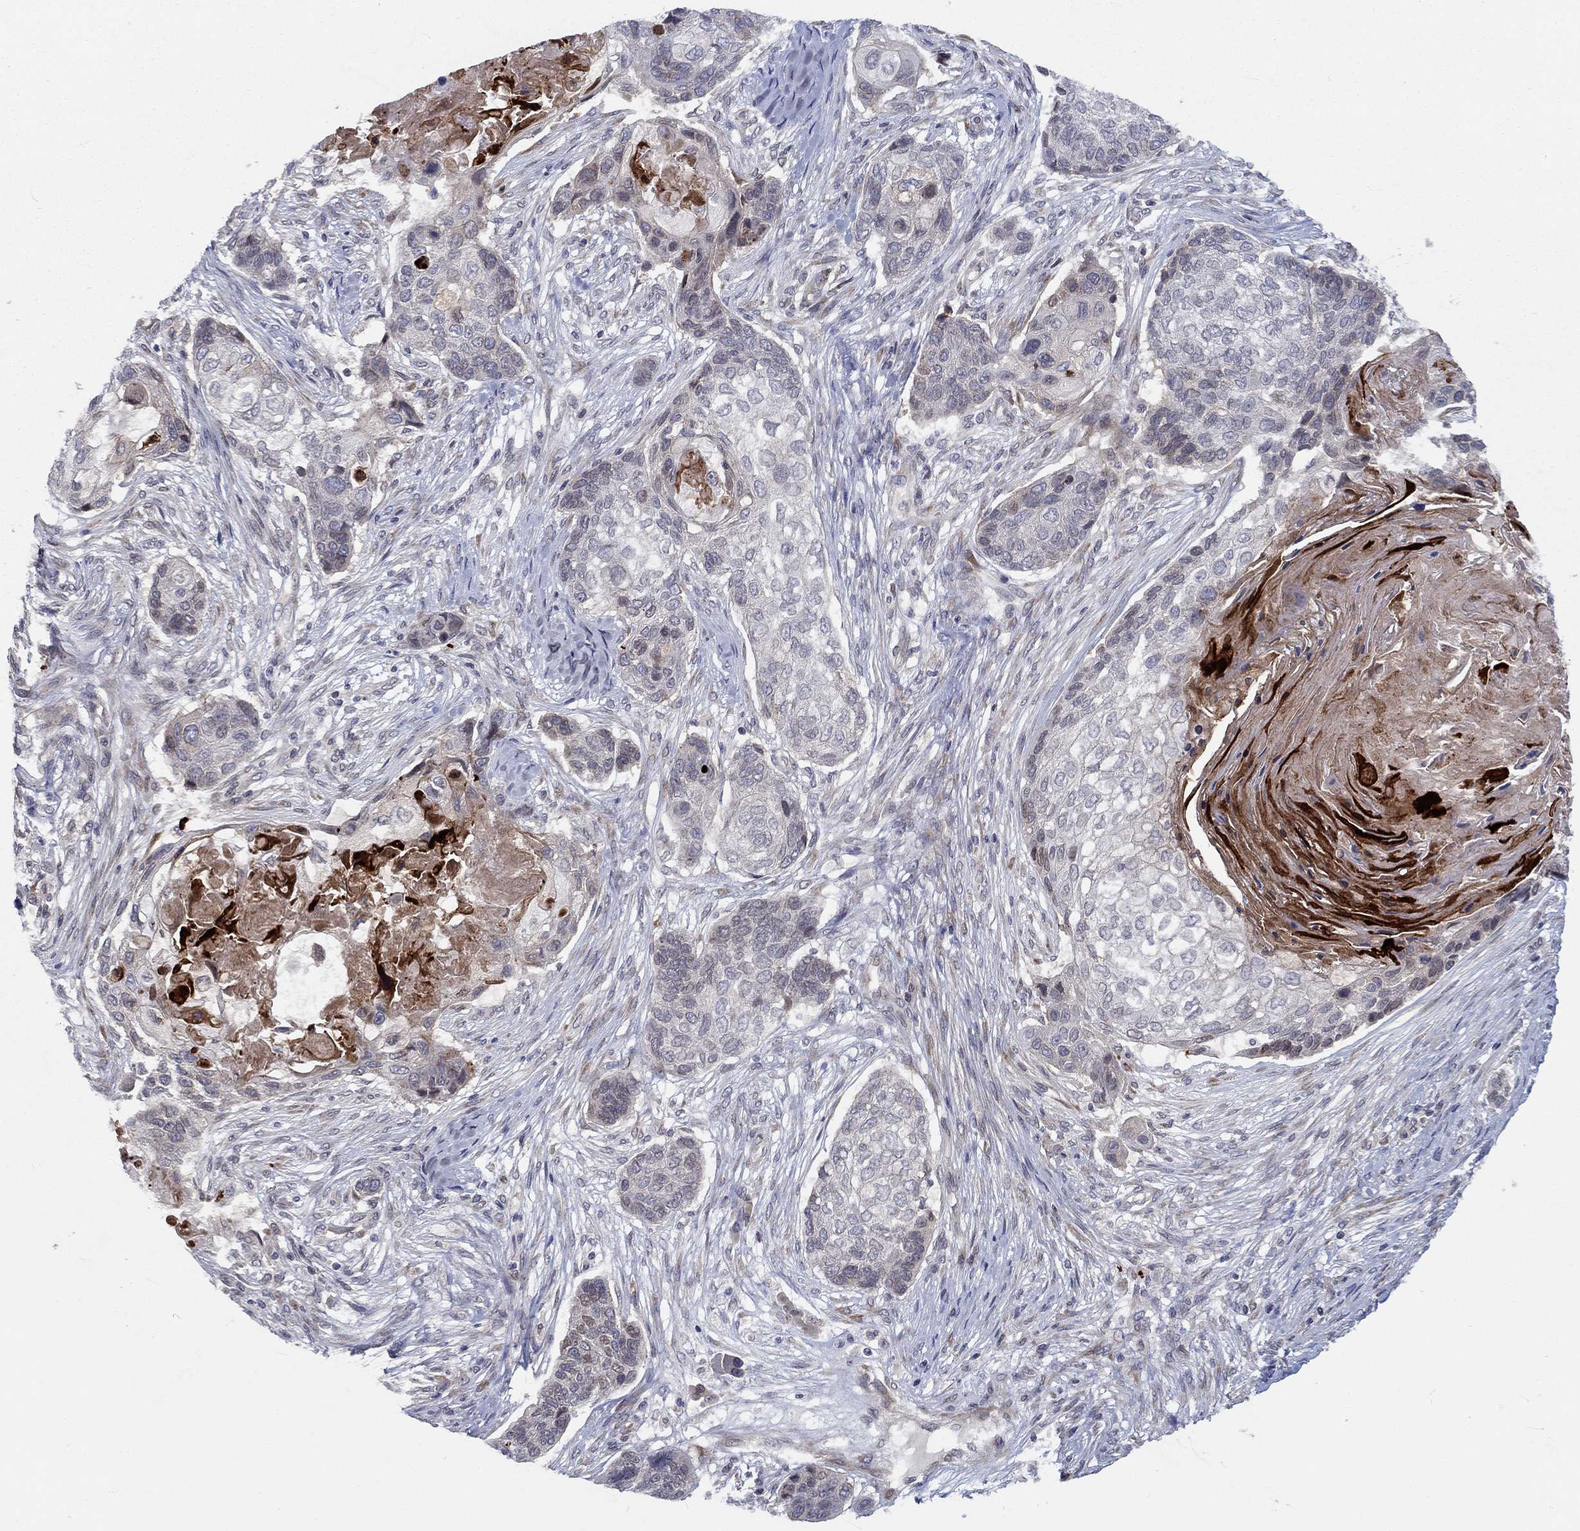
{"staining": {"intensity": "negative", "quantity": "none", "location": "none"}, "tissue": "lung cancer", "cell_type": "Tumor cells", "image_type": "cancer", "snomed": [{"axis": "morphology", "description": "Normal tissue, NOS"}, {"axis": "morphology", "description": "Squamous cell carcinoma, NOS"}, {"axis": "topography", "description": "Bronchus"}, {"axis": "topography", "description": "Lung"}], "caption": "Micrograph shows no significant protein positivity in tumor cells of lung cancer.", "gene": "CETN3", "patient": {"sex": "male", "age": 69}}